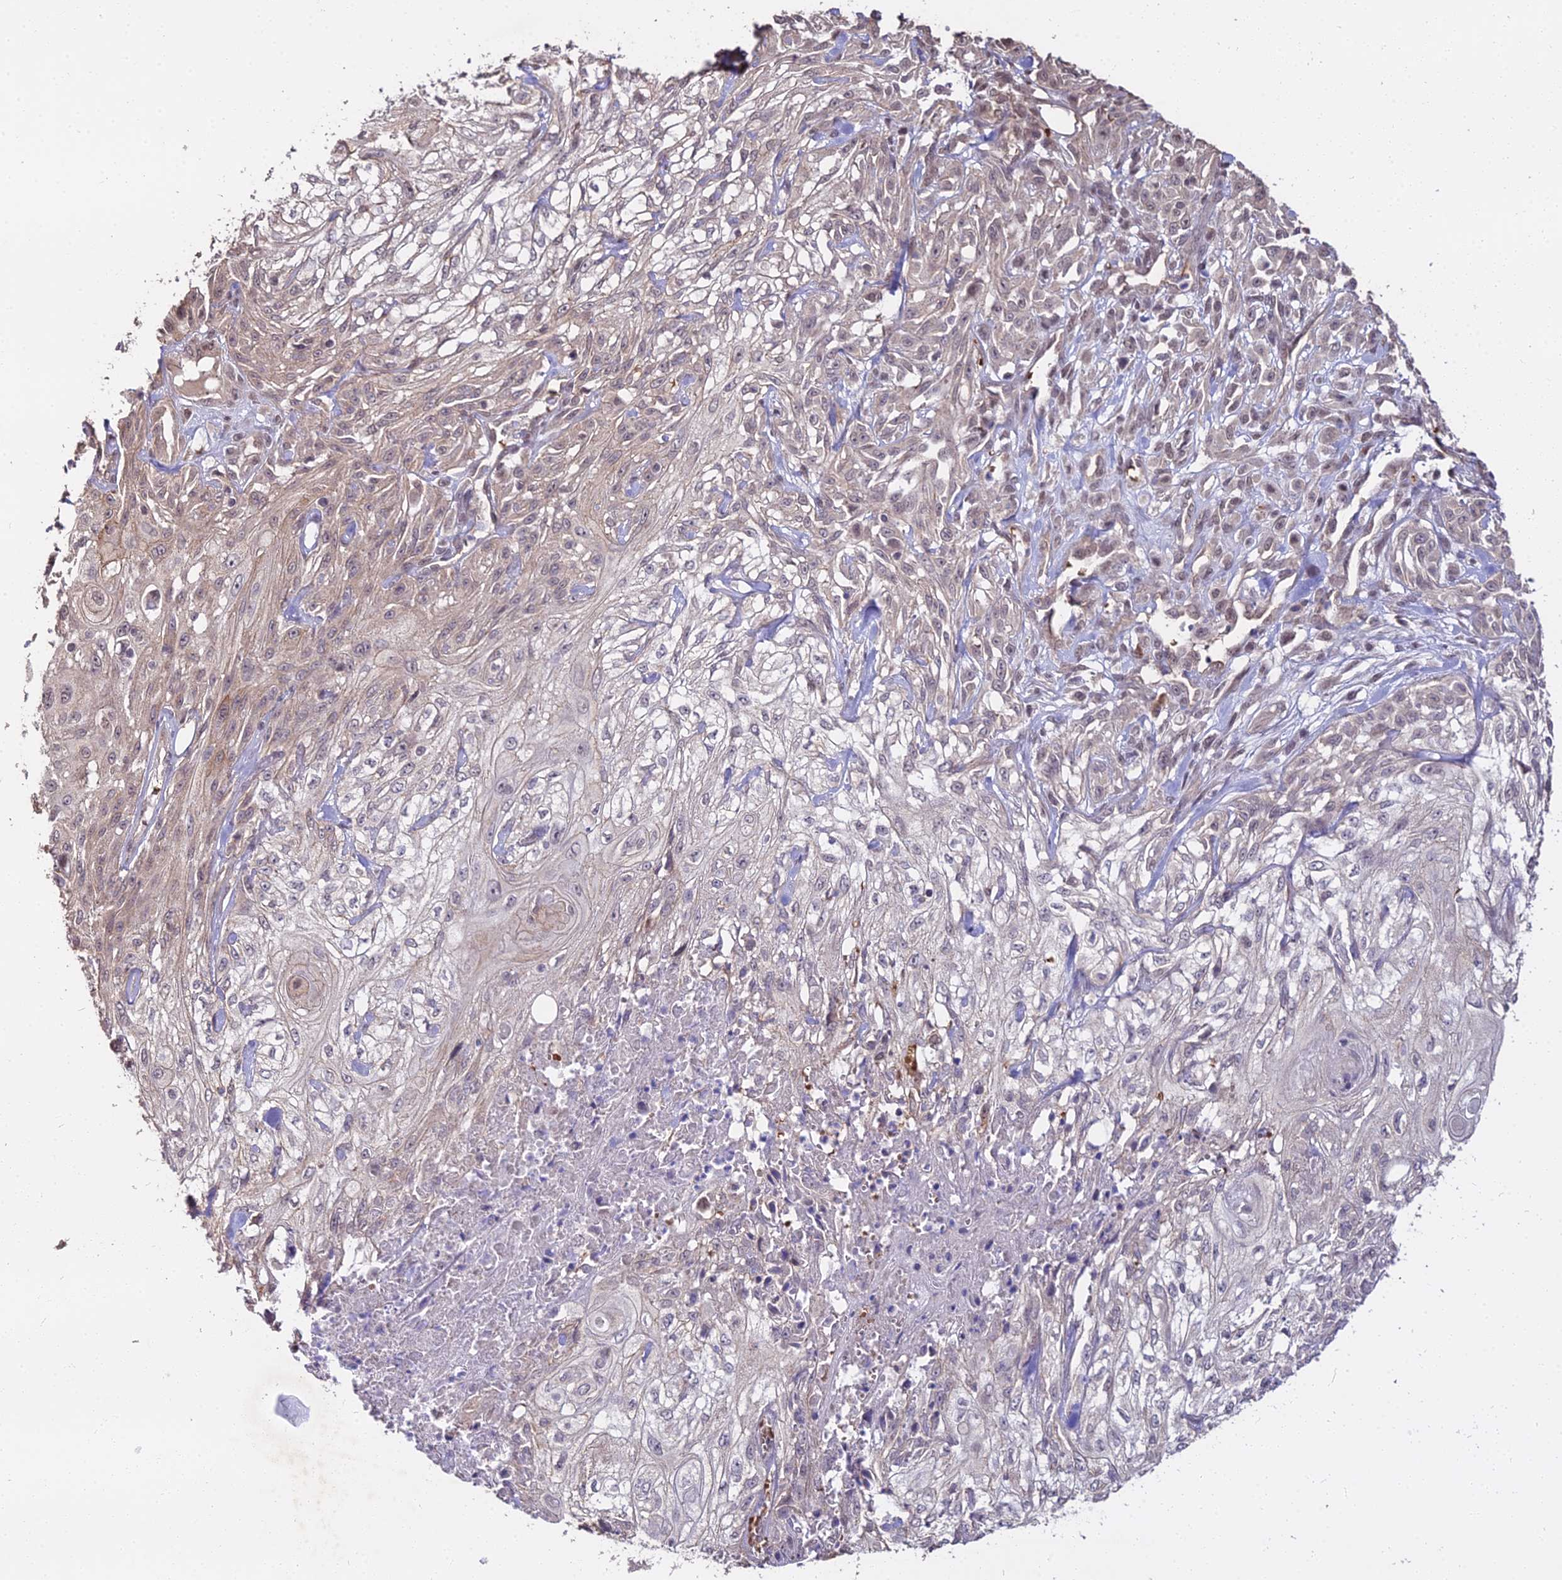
{"staining": {"intensity": "weak", "quantity": "<25%", "location": "cytoplasmic/membranous"}, "tissue": "skin cancer", "cell_type": "Tumor cells", "image_type": "cancer", "snomed": [{"axis": "morphology", "description": "Squamous cell carcinoma, NOS"}, {"axis": "morphology", "description": "Squamous cell carcinoma, metastatic, NOS"}, {"axis": "topography", "description": "Skin"}, {"axis": "topography", "description": "Lymph node"}], "caption": "High magnification brightfield microscopy of skin squamous cell carcinoma stained with DAB (brown) and counterstained with hematoxylin (blue): tumor cells show no significant expression.", "gene": "ZDBF2", "patient": {"sex": "male", "age": 75}}